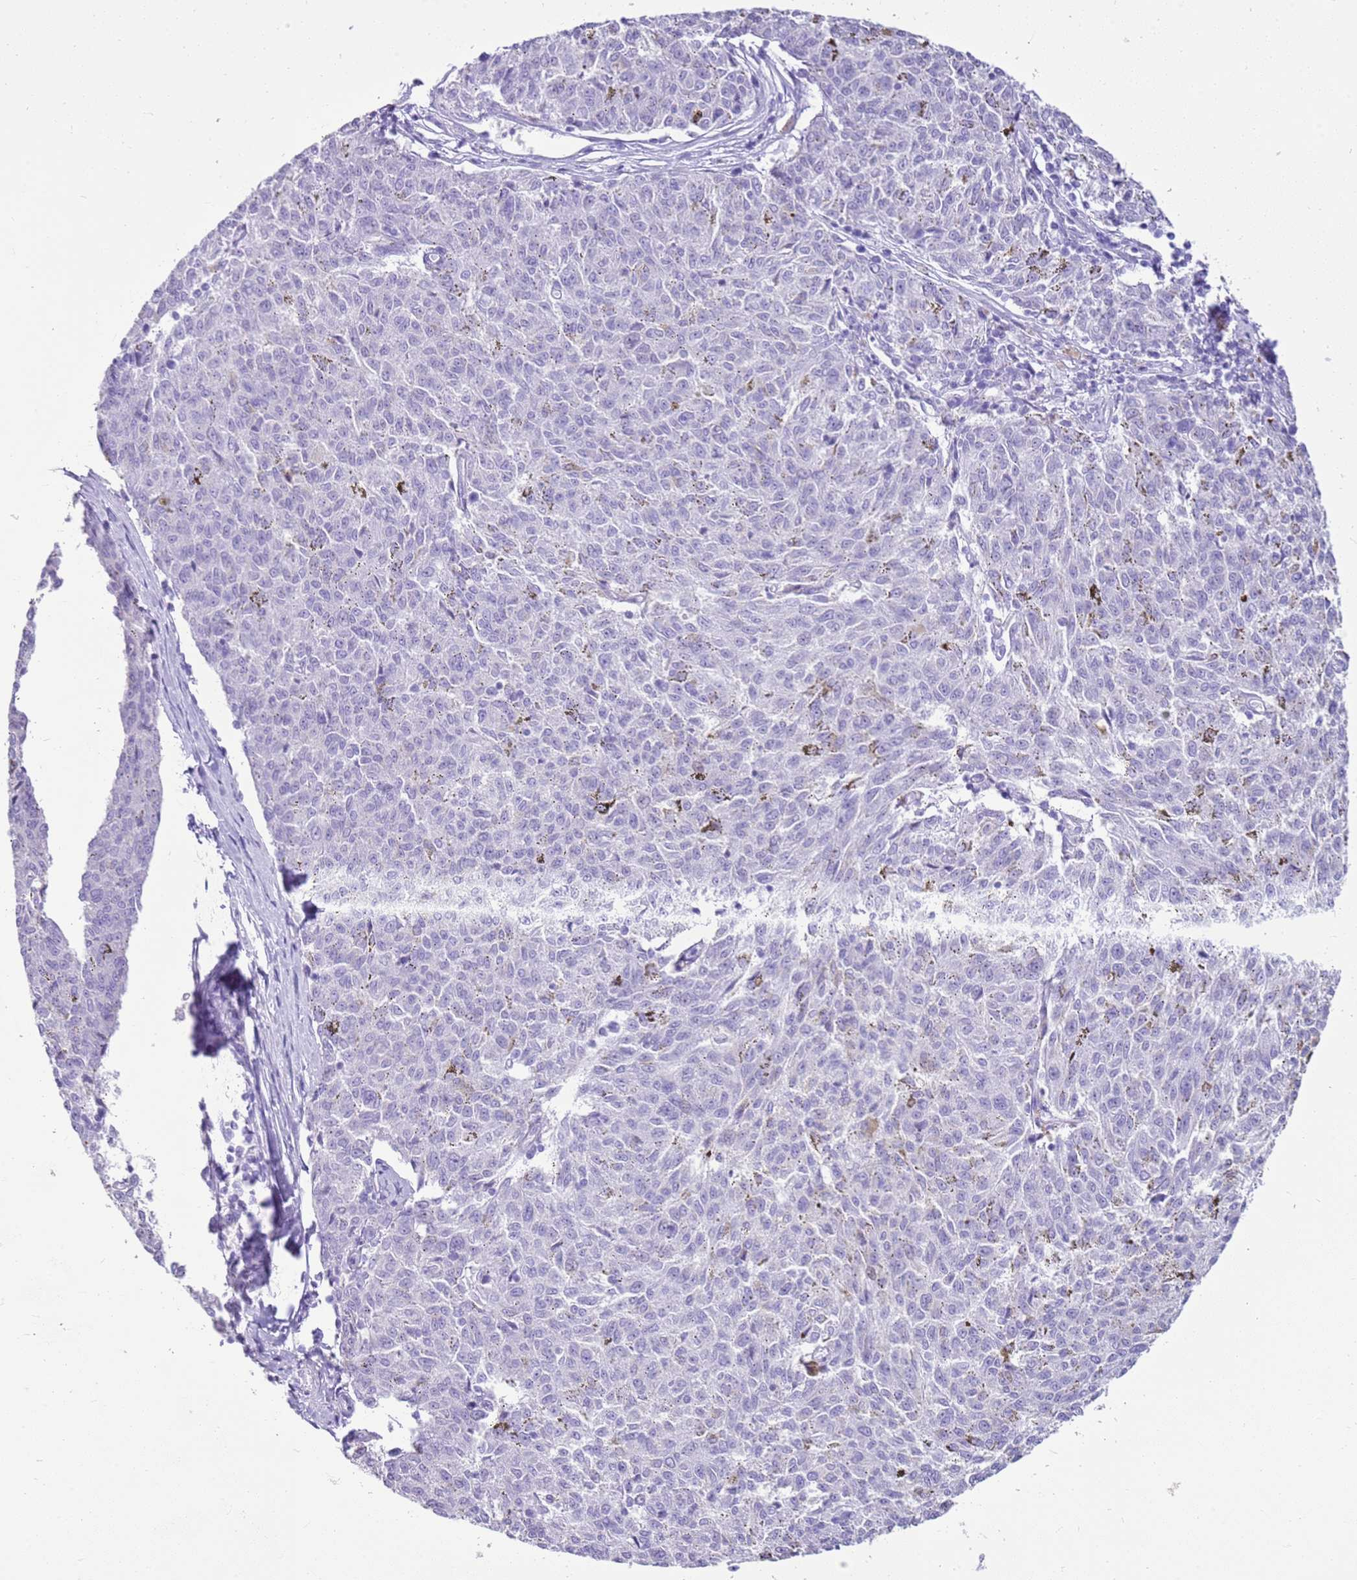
{"staining": {"intensity": "negative", "quantity": "none", "location": "none"}, "tissue": "melanoma", "cell_type": "Tumor cells", "image_type": "cancer", "snomed": [{"axis": "morphology", "description": "Malignant melanoma, NOS"}, {"axis": "topography", "description": "Skin"}], "caption": "Tumor cells show no significant expression in melanoma. The staining was performed using DAB to visualize the protein expression in brown, while the nuclei were stained in blue with hematoxylin (Magnification: 20x).", "gene": "CA8", "patient": {"sex": "female", "age": 72}}